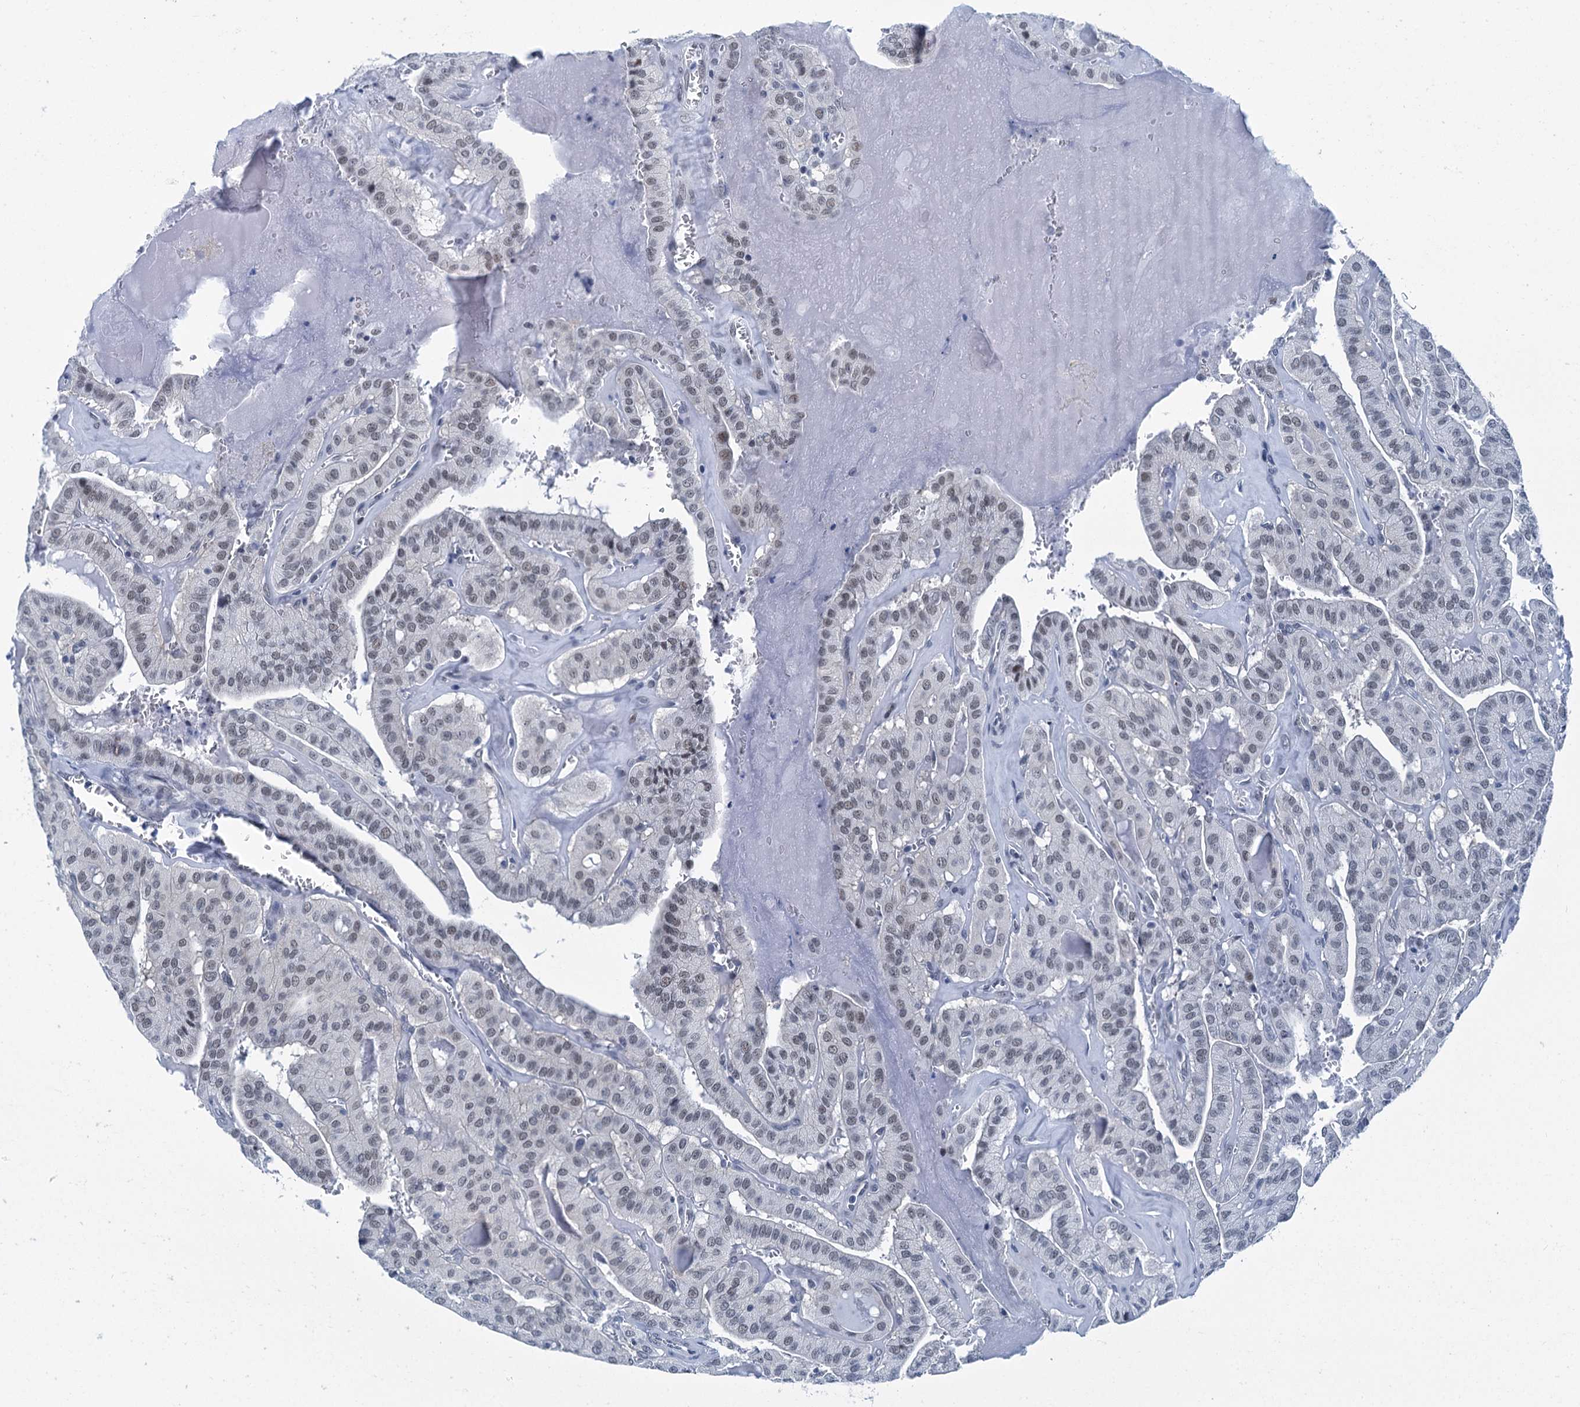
{"staining": {"intensity": "weak", "quantity": "<25%", "location": "nuclear"}, "tissue": "thyroid cancer", "cell_type": "Tumor cells", "image_type": "cancer", "snomed": [{"axis": "morphology", "description": "Papillary adenocarcinoma, NOS"}, {"axis": "topography", "description": "Thyroid gland"}], "caption": "Tumor cells are negative for protein expression in human thyroid cancer. Brightfield microscopy of immunohistochemistry stained with DAB (brown) and hematoxylin (blue), captured at high magnification.", "gene": "TRPT1", "patient": {"sex": "male", "age": 52}}